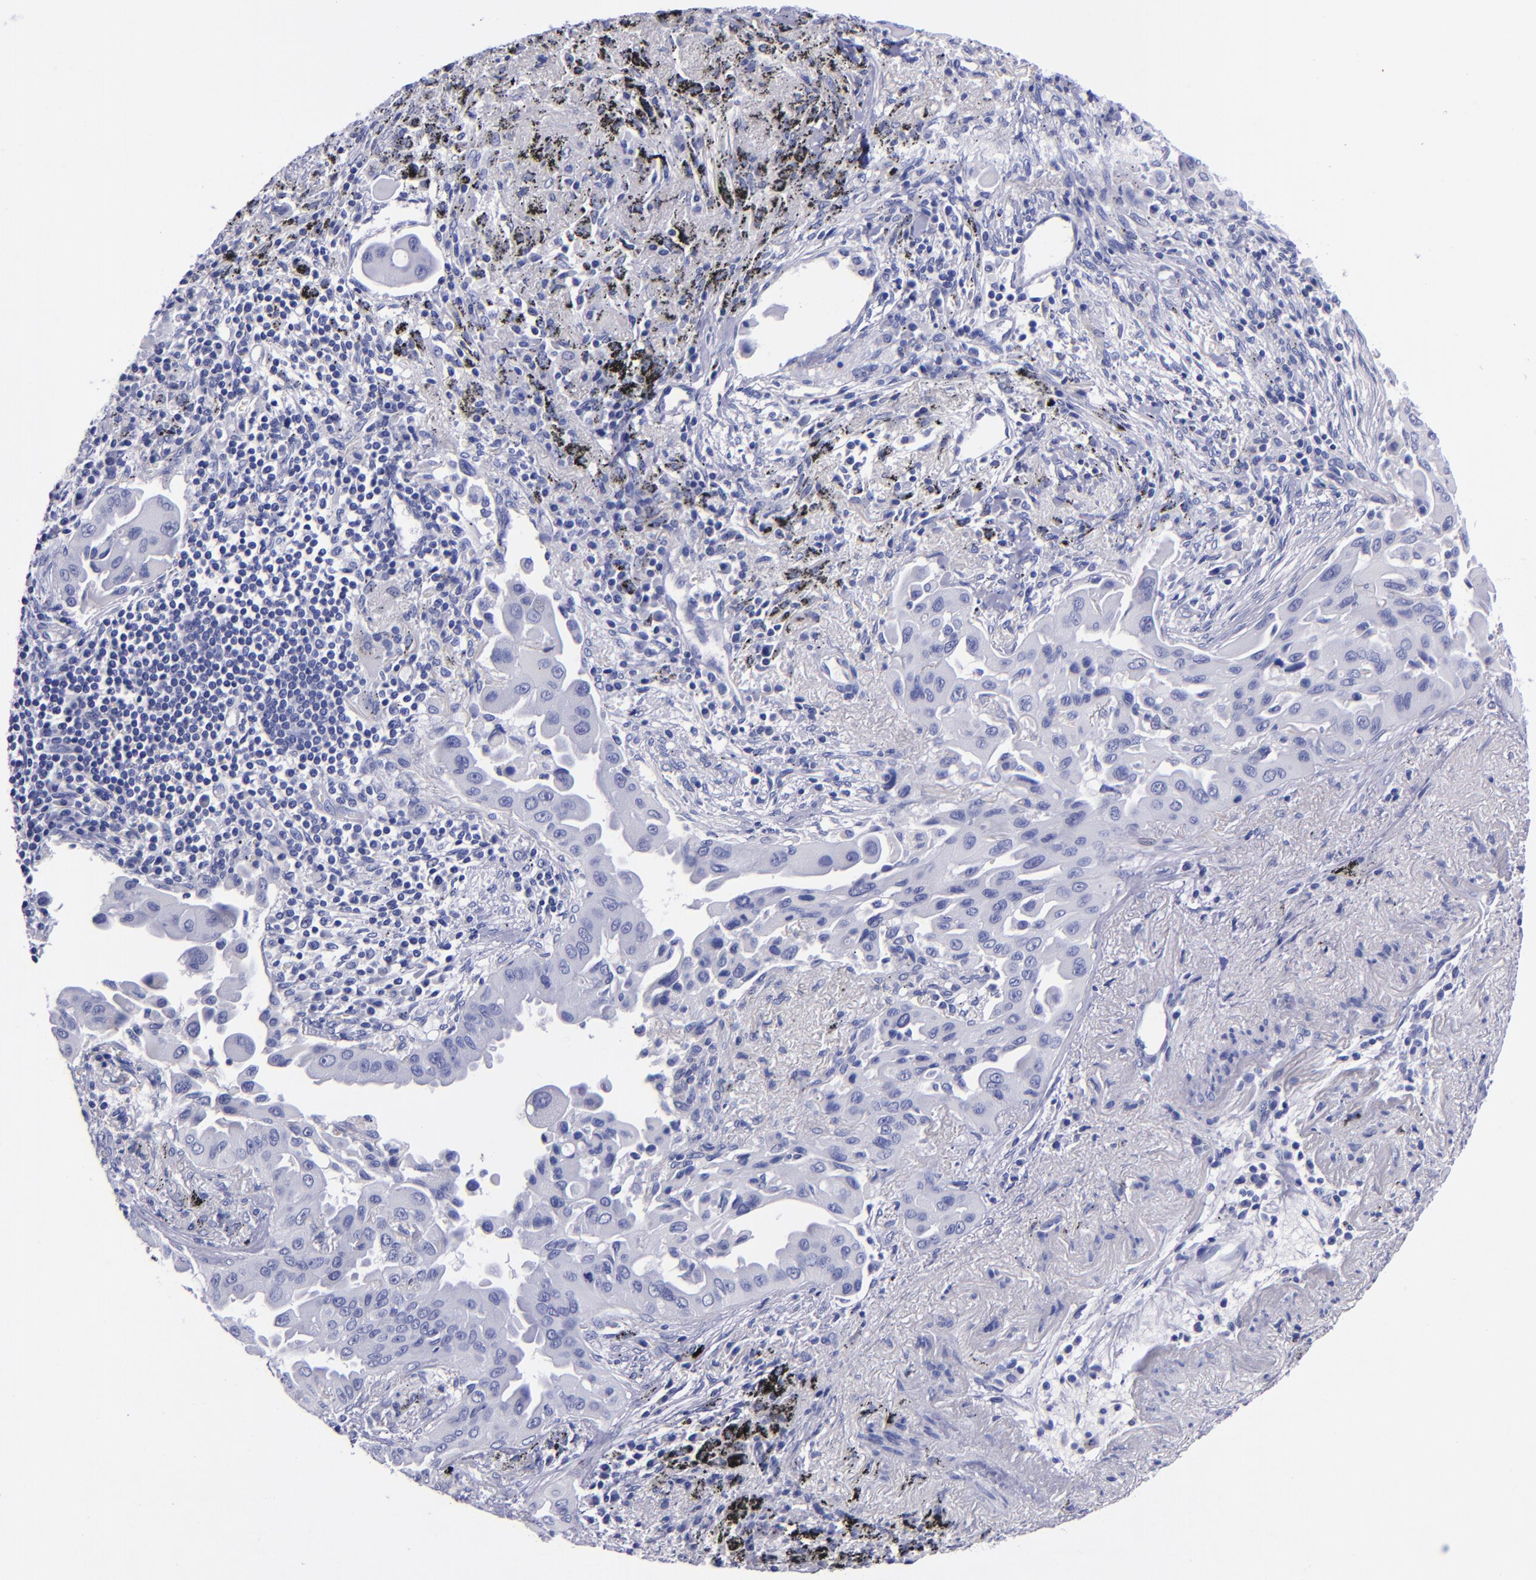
{"staining": {"intensity": "negative", "quantity": "none", "location": "none"}, "tissue": "lung cancer", "cell_type": "Tumor cells", "image_type": "cancer", "snomed": [{"axis": "morphology", "description": "Adenocarcinoma, NOS"}, {"axis": "topography", "description": "Lung"}], "caption": "Tumor cells show no significant expression in lung adenocarcinoma.", "gene": "SV2A", "patient": {"sex": "male", "age": 68}}